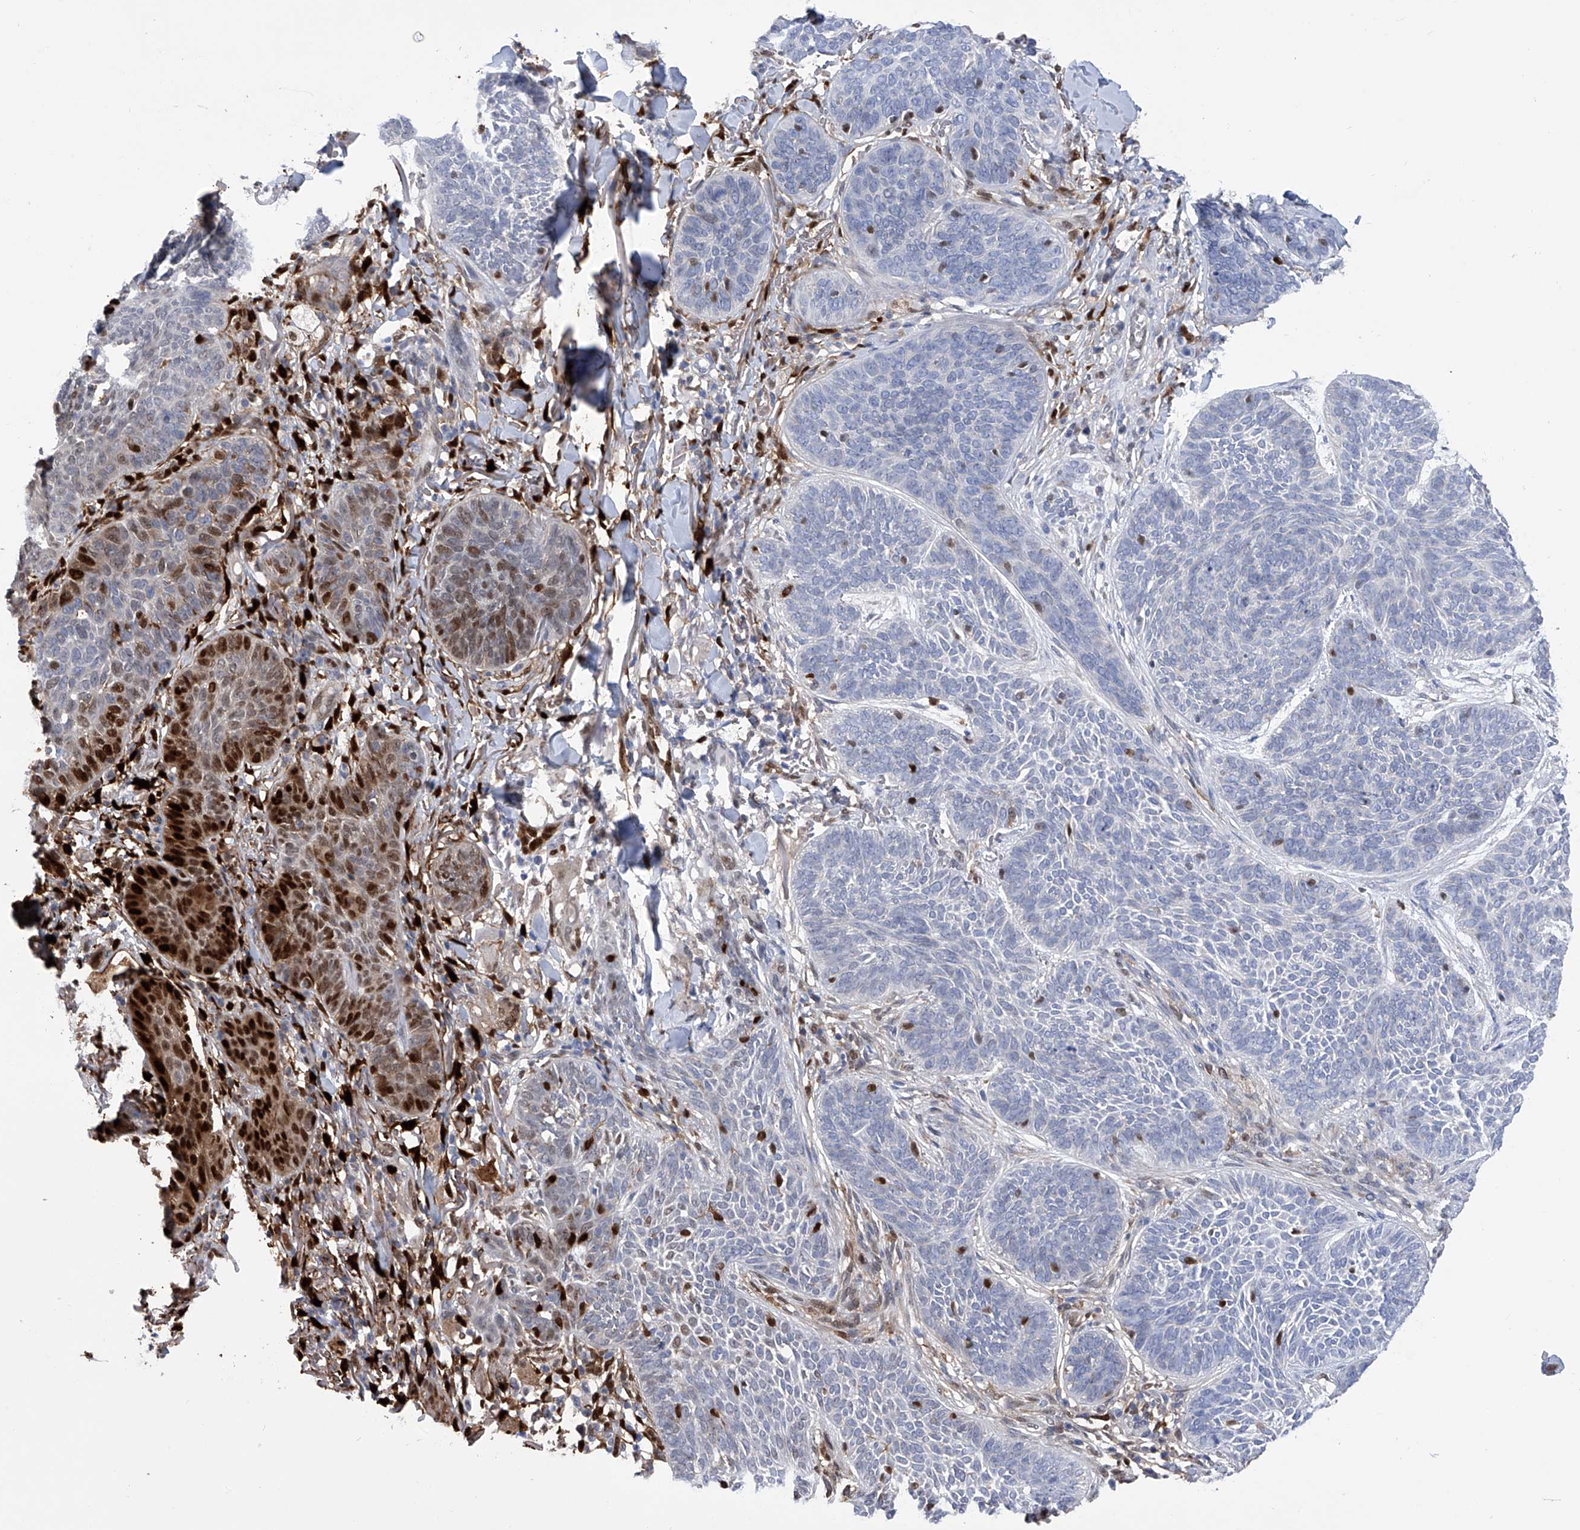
{"staining": {"intensity": "strong", "quantity": "<25%", "location": "nuclear"}, "tissue": "skin cancer", "cell_type": "Tumor cells", "image_type": "cancer", "snomed": [{"axis": "morphology", "description": "Basal cell carcinoma"}, {"axis": "topography", "description": "Skin"}], "caption": "Immunohistochemistry micrograph of neoplastic tissue: skin basal cell carcinoma stained using immunohistochemistry (IHC) displays medium levels of strong protein expression localized specifically in the nuclear of tumor cells, appearing as a nuclear brown color.", "gene": "PHF20", "patient": {"sex": "male", "age": 85}}